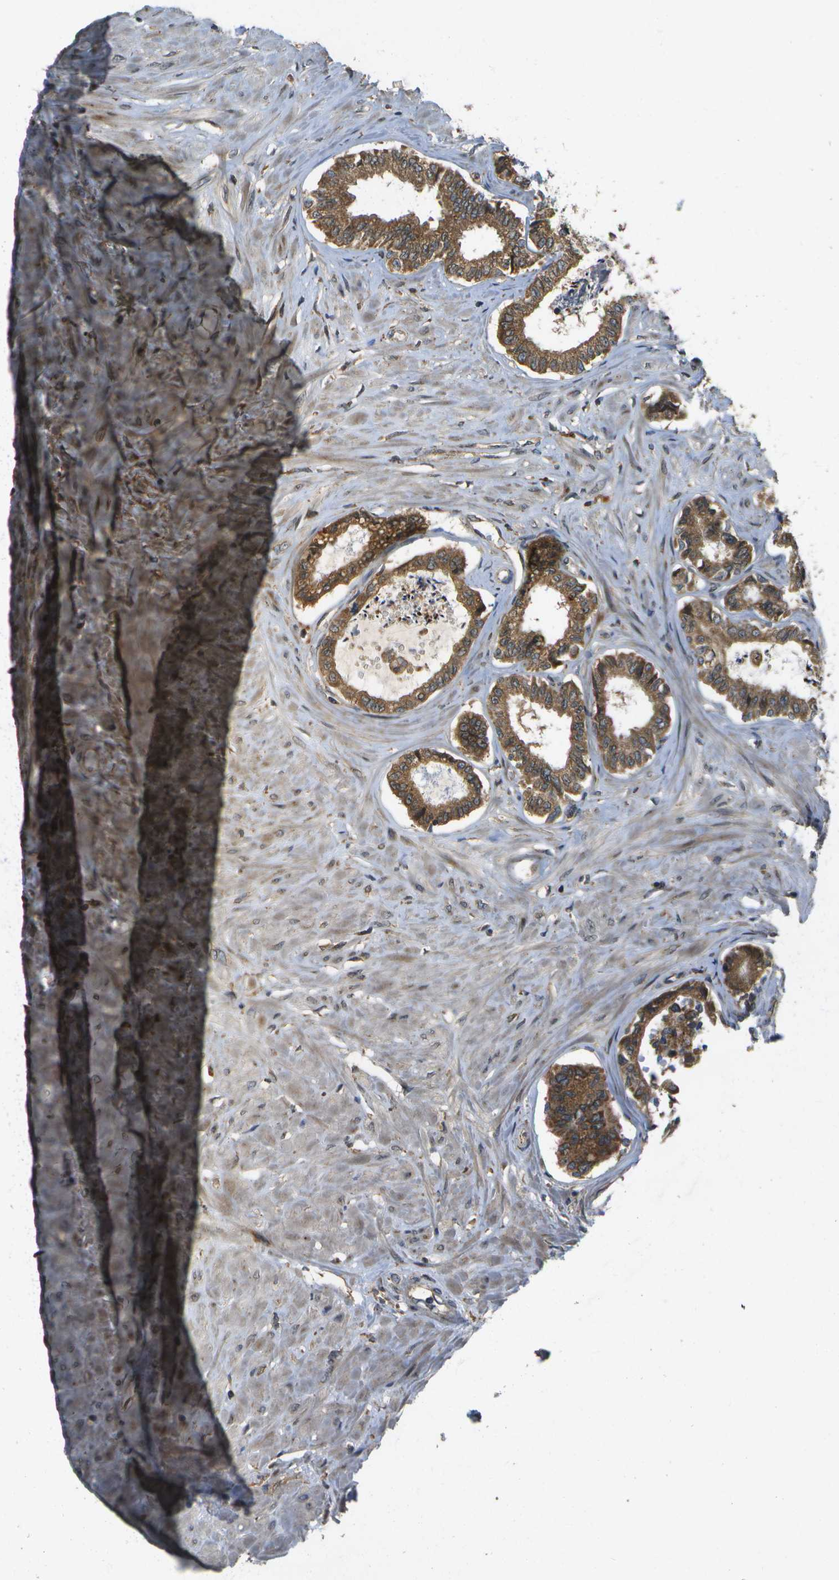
{"staining": {"intensity": "moderate", "quantity": ">75%", "location": "cytoplasmic/membranous"}, "tissue": "seminal vesicle", "cell_type": "Glandular cells", "image_type": "normal", "snomed": [{"axis": "morphology", "description": "Normal tissue, NOS"}, {"axis": "morphology", "description": "Adenocarcinoma, High grade"}, {"axis": "topography", "description": "Prostate"}, {"axis": "topography", "description": "Seminal veicle"}], "caption": "Protein expression by IHC demonstrates moderate cytoplasmic/membranous staining in about >75% of glandular cells in normal seminal vesicle.", "gene": "HFE", "patient": {"sex": "male", "age": 55}}